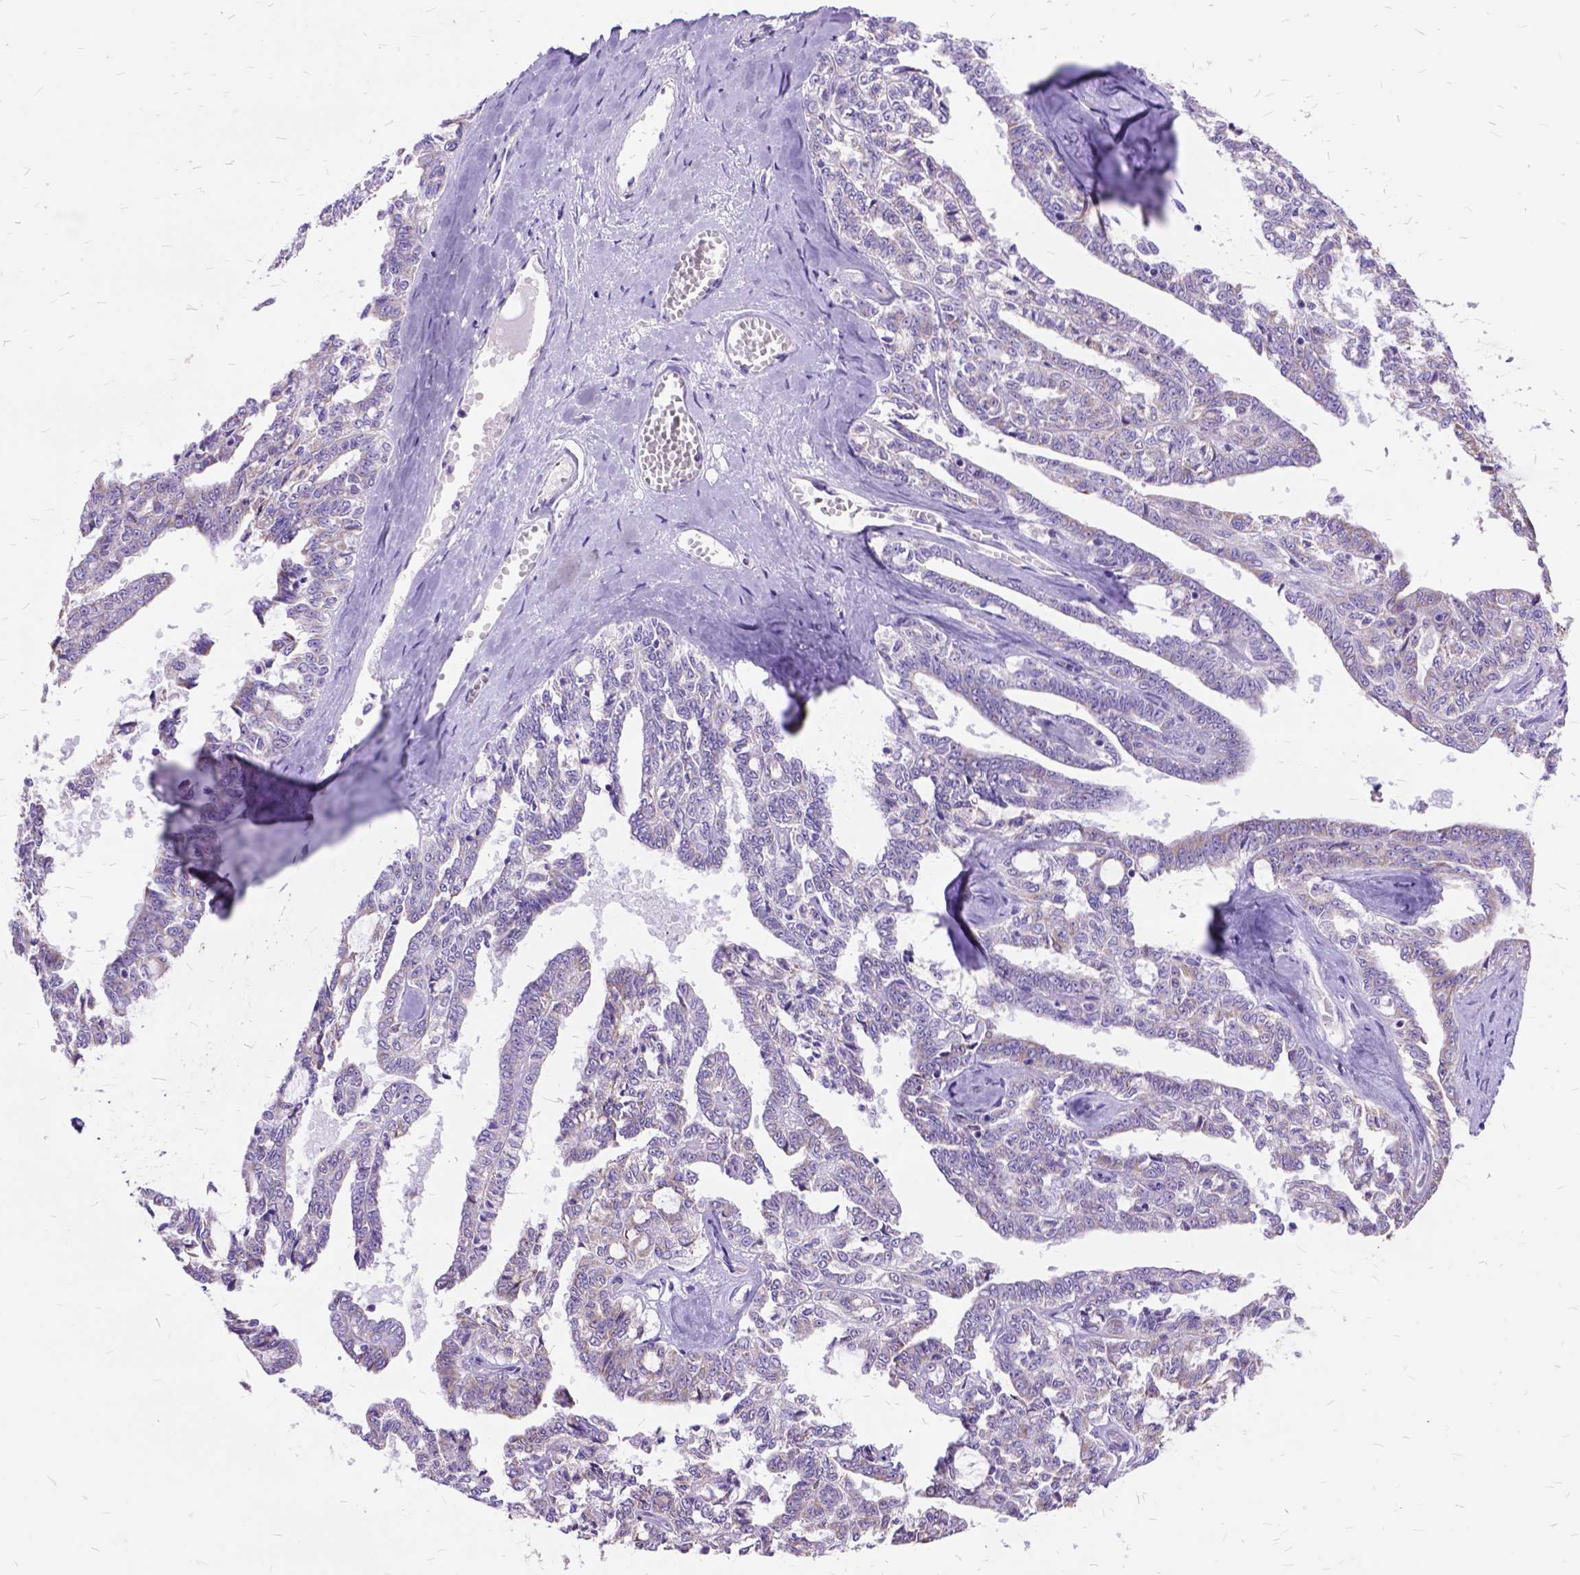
{"staining": {"intensity": "negative", "quantity": "none", "location": "none"}, "tissue": "ovarian cancer", "cell_type": "Tumor cells", "image_type": "cancer", "snomed": [{"axis": "morphology", "description": "Cystadenocarcinoma, serous, NOS"}, {"axis": "topography", "description": "Ovary"}], "caption": "High magnification brightfield microscopy of ovarian cancer (serous cystadenocarcinoma) stained with DAB (brown) and counterstained with hematoxylin (blue): tumor cells show no significant expression.", "gene": "CTAG2", "patient": {"sex": "female", "age": 71}}